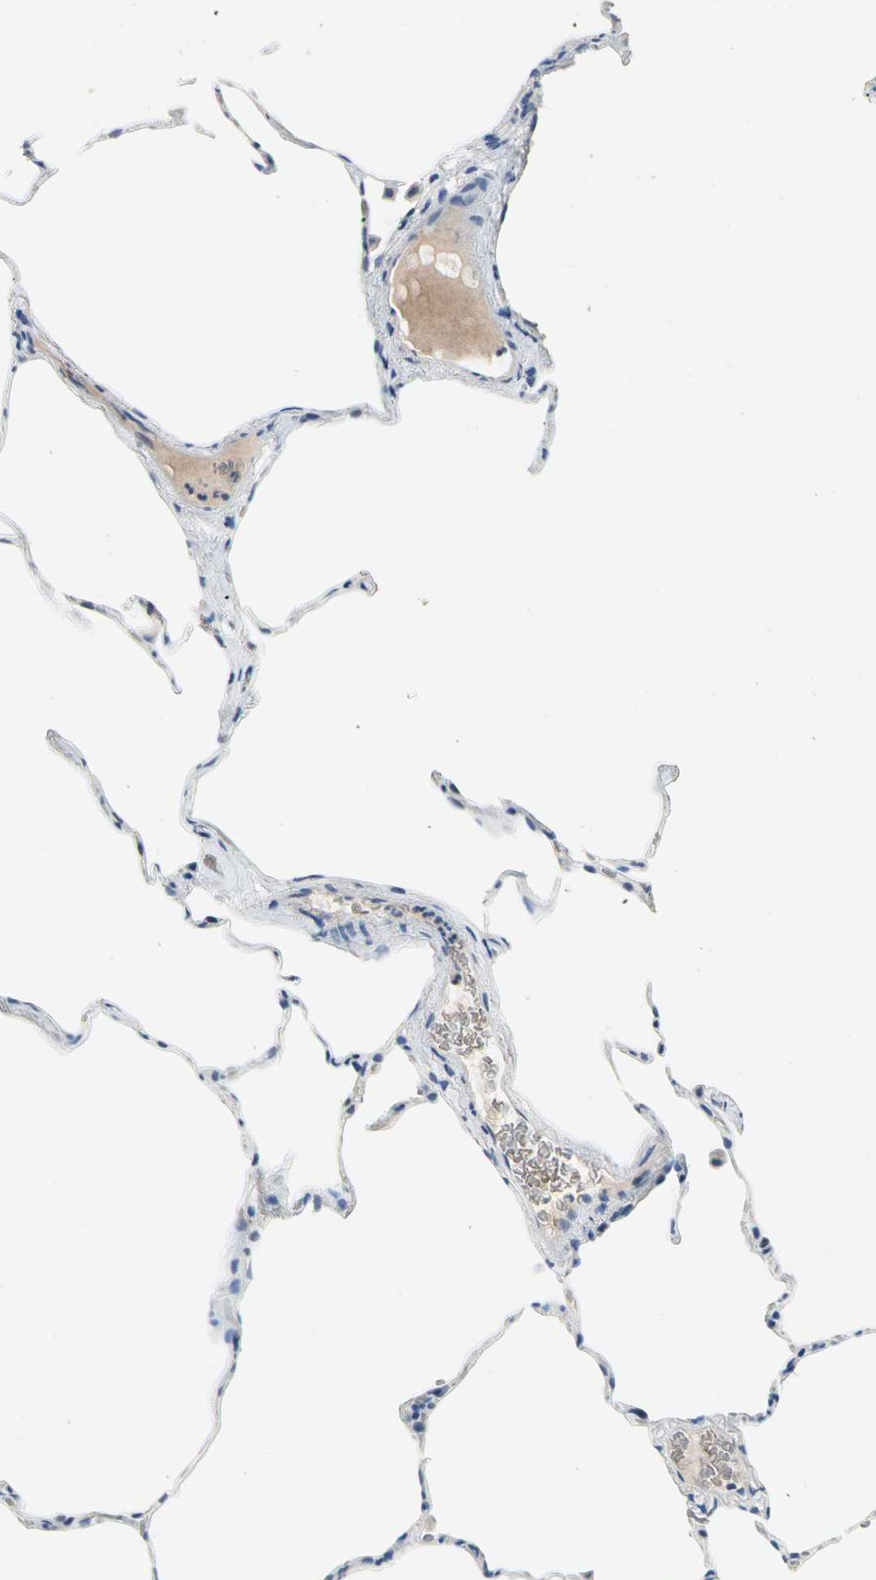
{"staining": {"intensity": "negative", "quantity": "none", "location": "none"}, "tissue": "lung", "cell_type": "Alveolar cells", "image_type": "normal", "snomed": [{"axis": "morphology", "description": "Normal tissue, NOS"}, {"axis": "topography", "description": "Lung"}], "caption": "IHC micrograph of unremarkable human lung stained for a protein (brown), which exhibits no positivity in alveolar cells.", "gene": "CA1", "patient": {"sex": "female", "age": 75}}